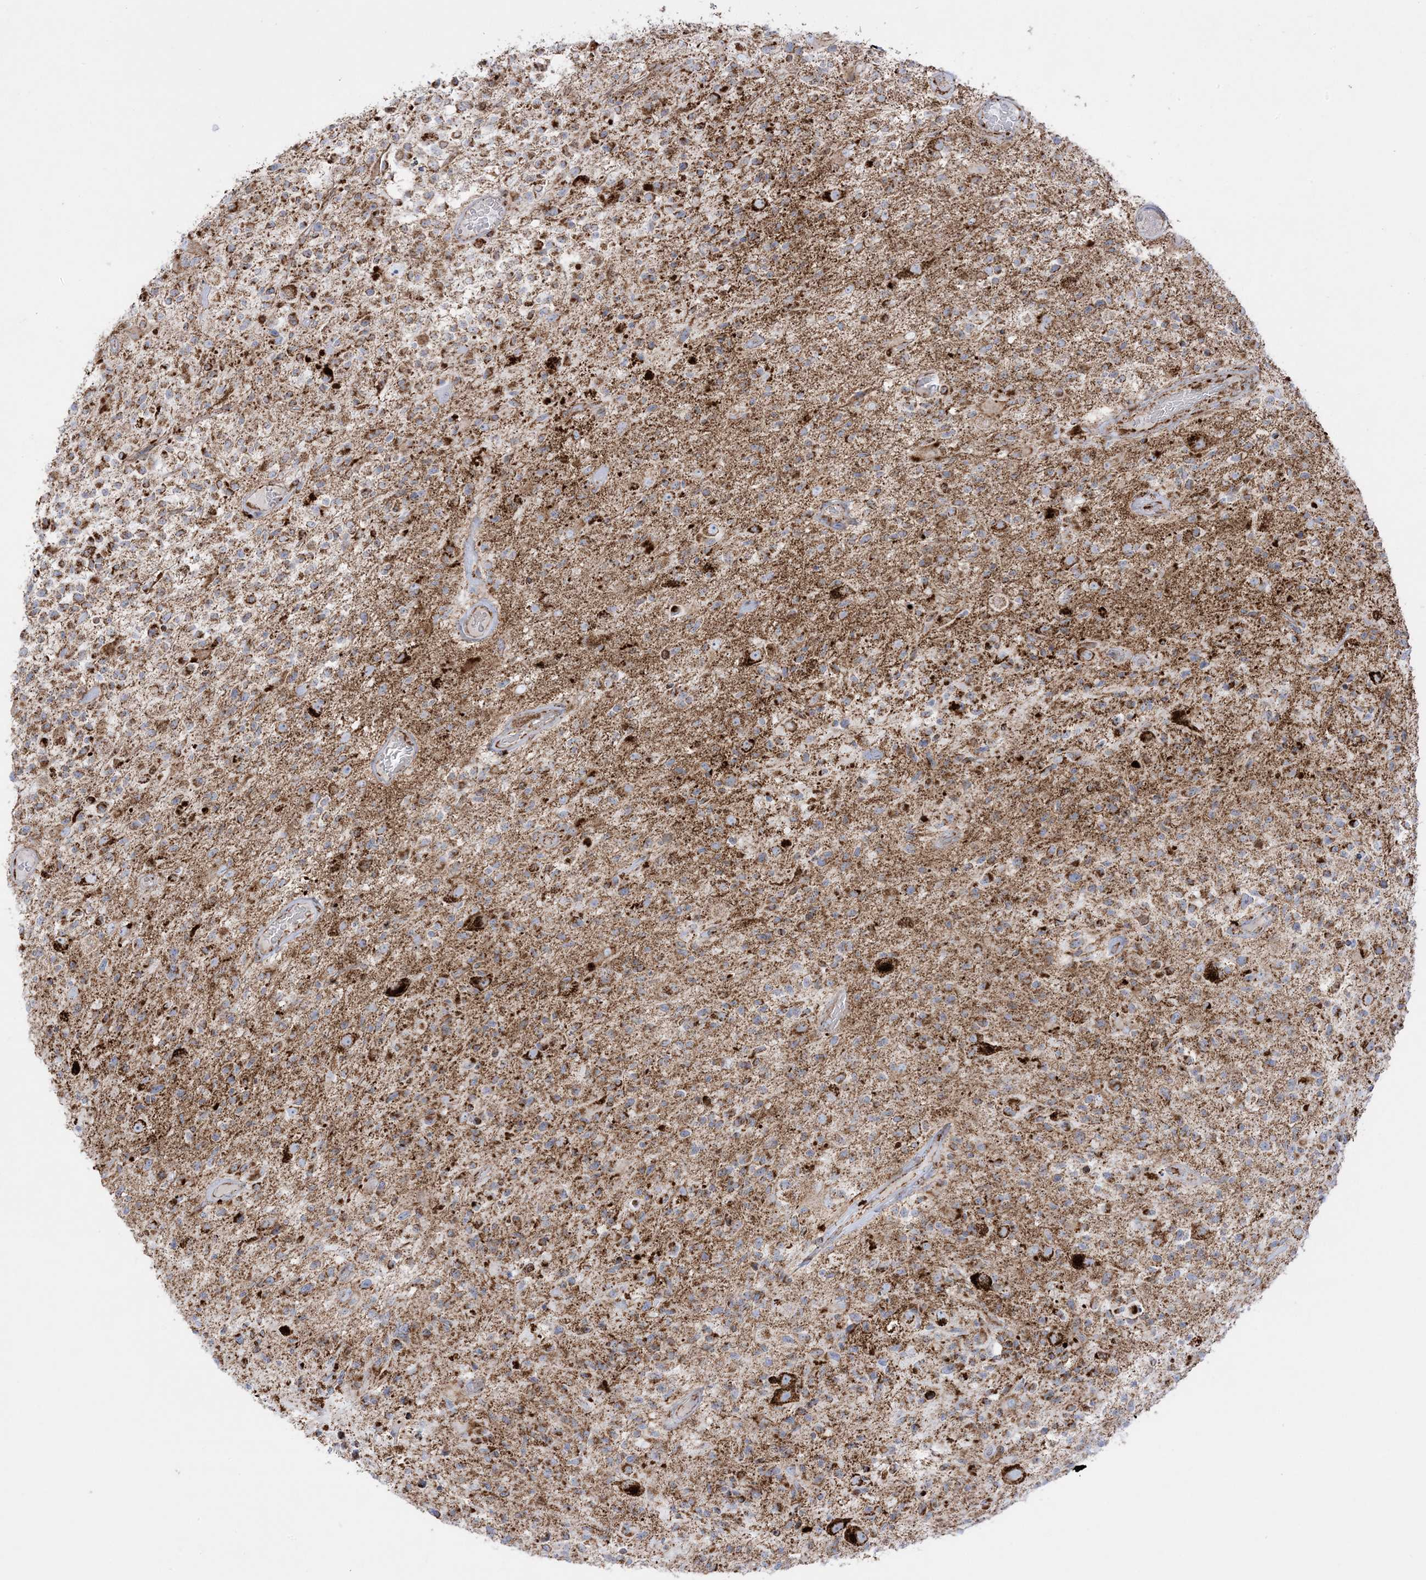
{"staining": {"intensity": "moderate", "quantity": ">75%", "location": "cytoplasmic/membranous"}, "tissue": "glioma", "cell_type": "Tumor cells", "image_type": "cancer", "snomed": [{"axis": "morphology", "description": "Glioma, malignant, High grade"}, {"axis": "morphology", "description": "Glioblastoma, NOS"}, {"axis": "topography", "description": "Brain"}], "caption": "About >75% of tumor cells in high-grade glioma (malignant) reveal moderate cytoplasmic/membranous protein expression as visualized by brown immunohistochemical staining.", "gene": "MRPS36", "patient": {"sex": "male", "age": 60}}